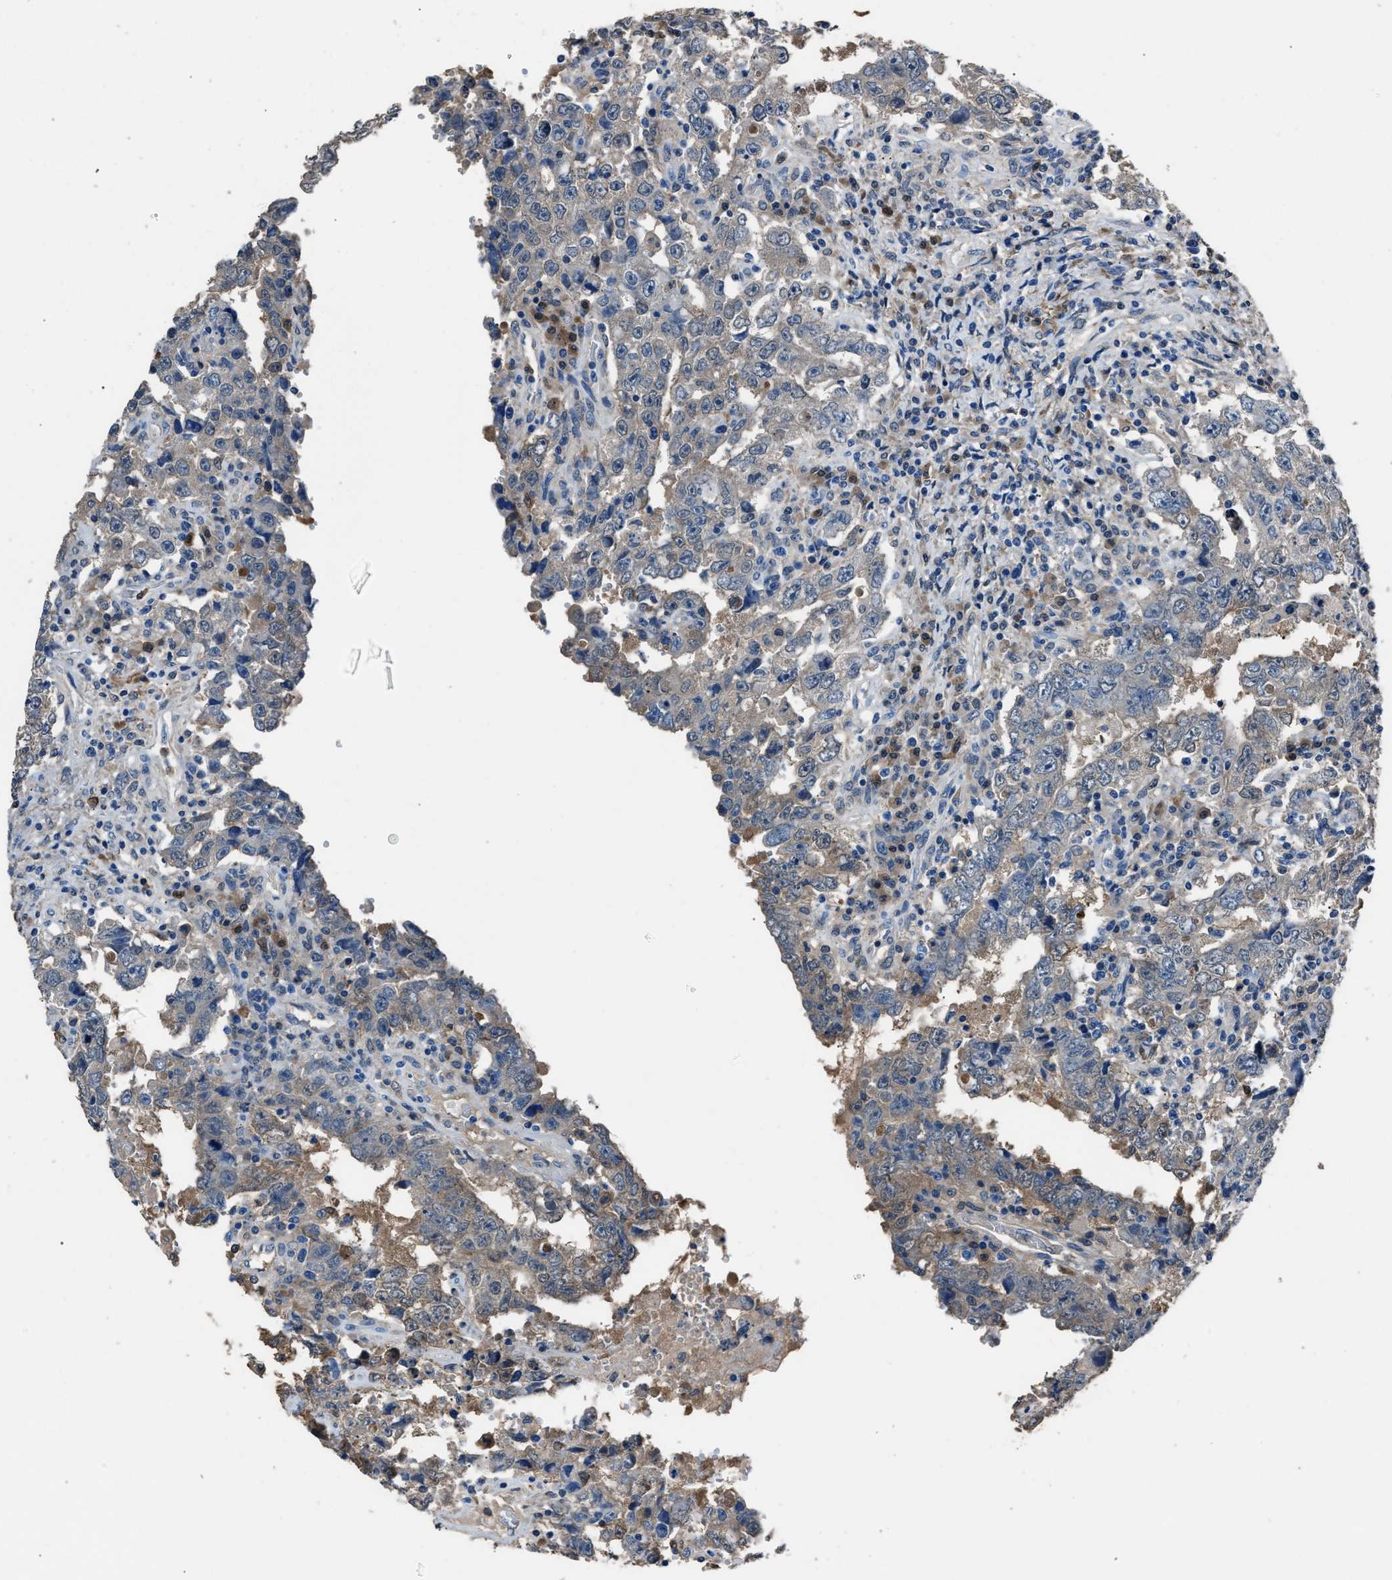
{"staining": {"intensity": "moderate", "quantity": "<25%", "location": "cytoplasmic/membranous"}, "tissue": "testis cancer", "cell_type": "Tumor cells", "image_type": "cancer", "snomed": [{"axis": "morphology", "description": "Carcinoma, Embryonal, NOS"}, {"axis": "topography", "description": "Testis"}], "caption": "High-magnification brightfield microscopy of testis cancer stained with DAB (3,3'-diaminobenzidine) (brown) and counterstained with hematoxylin (blue). tumor cells exhibit moderate cytoplasmic/membranous staining is present in about<25% of cells.", "gene": "GSTP1", "patient": {"sex": "male", "age": 26}}